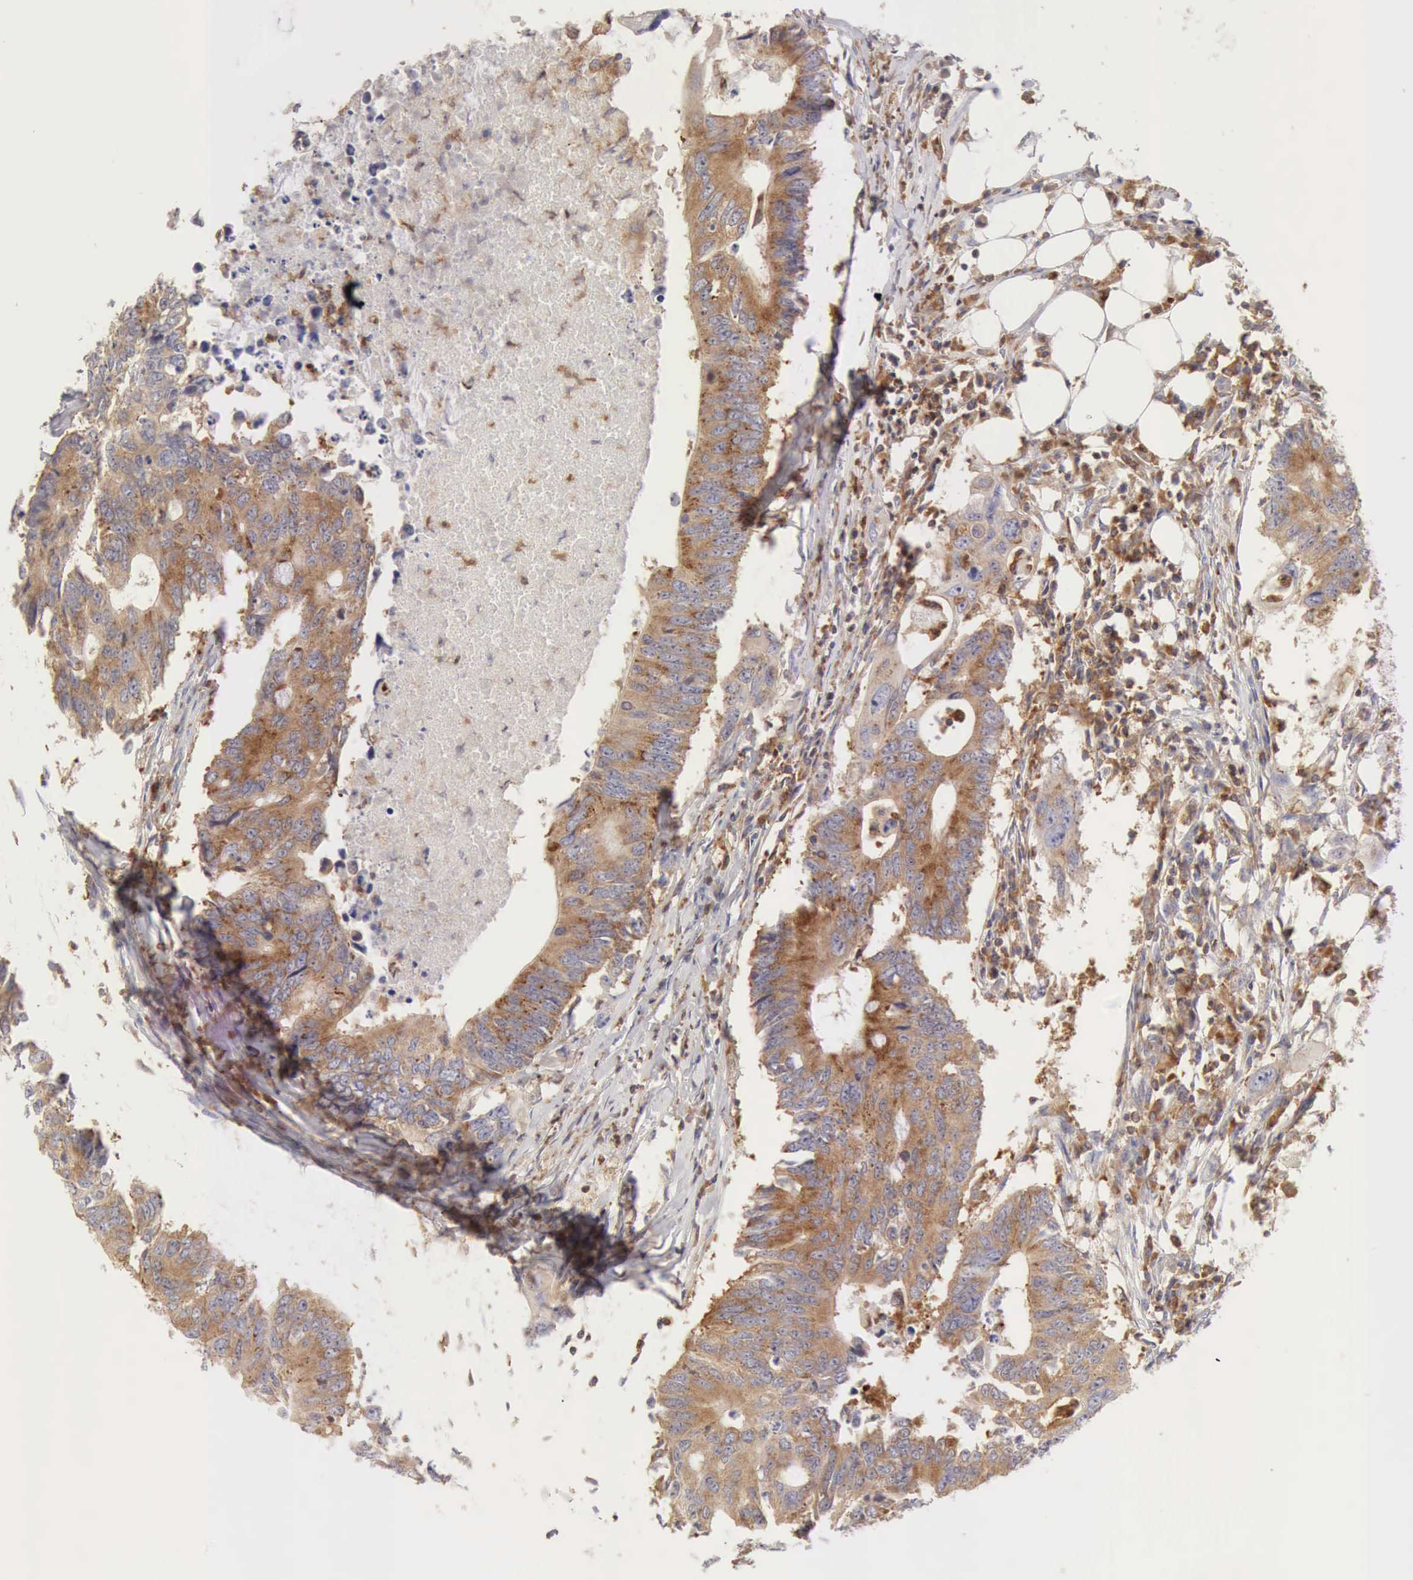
{"staining": {"intensity": "weak", "quantity": "25%-75%", "location": "cytoplasmic/membranous"}, "tissue": "colorectal cancer", "cell_type": "Tumor cells", "image_type": "cancer", "snomed": [{"axis": "morphology", "description": "Adenocarcinoma, NOS"}, {"axis": "topography", "description": "Colon"}], "caption": "This image demonstrates colorectal cancer stained with immunohistochemistry to label a protein in brown. The cytoplasmic/membranous of tumor cells show weak positivity for the protein. Nuclei are counter-stained blue.", "gene": "ARHGAP4", "patient": {"sex": "male", "age": 71}}